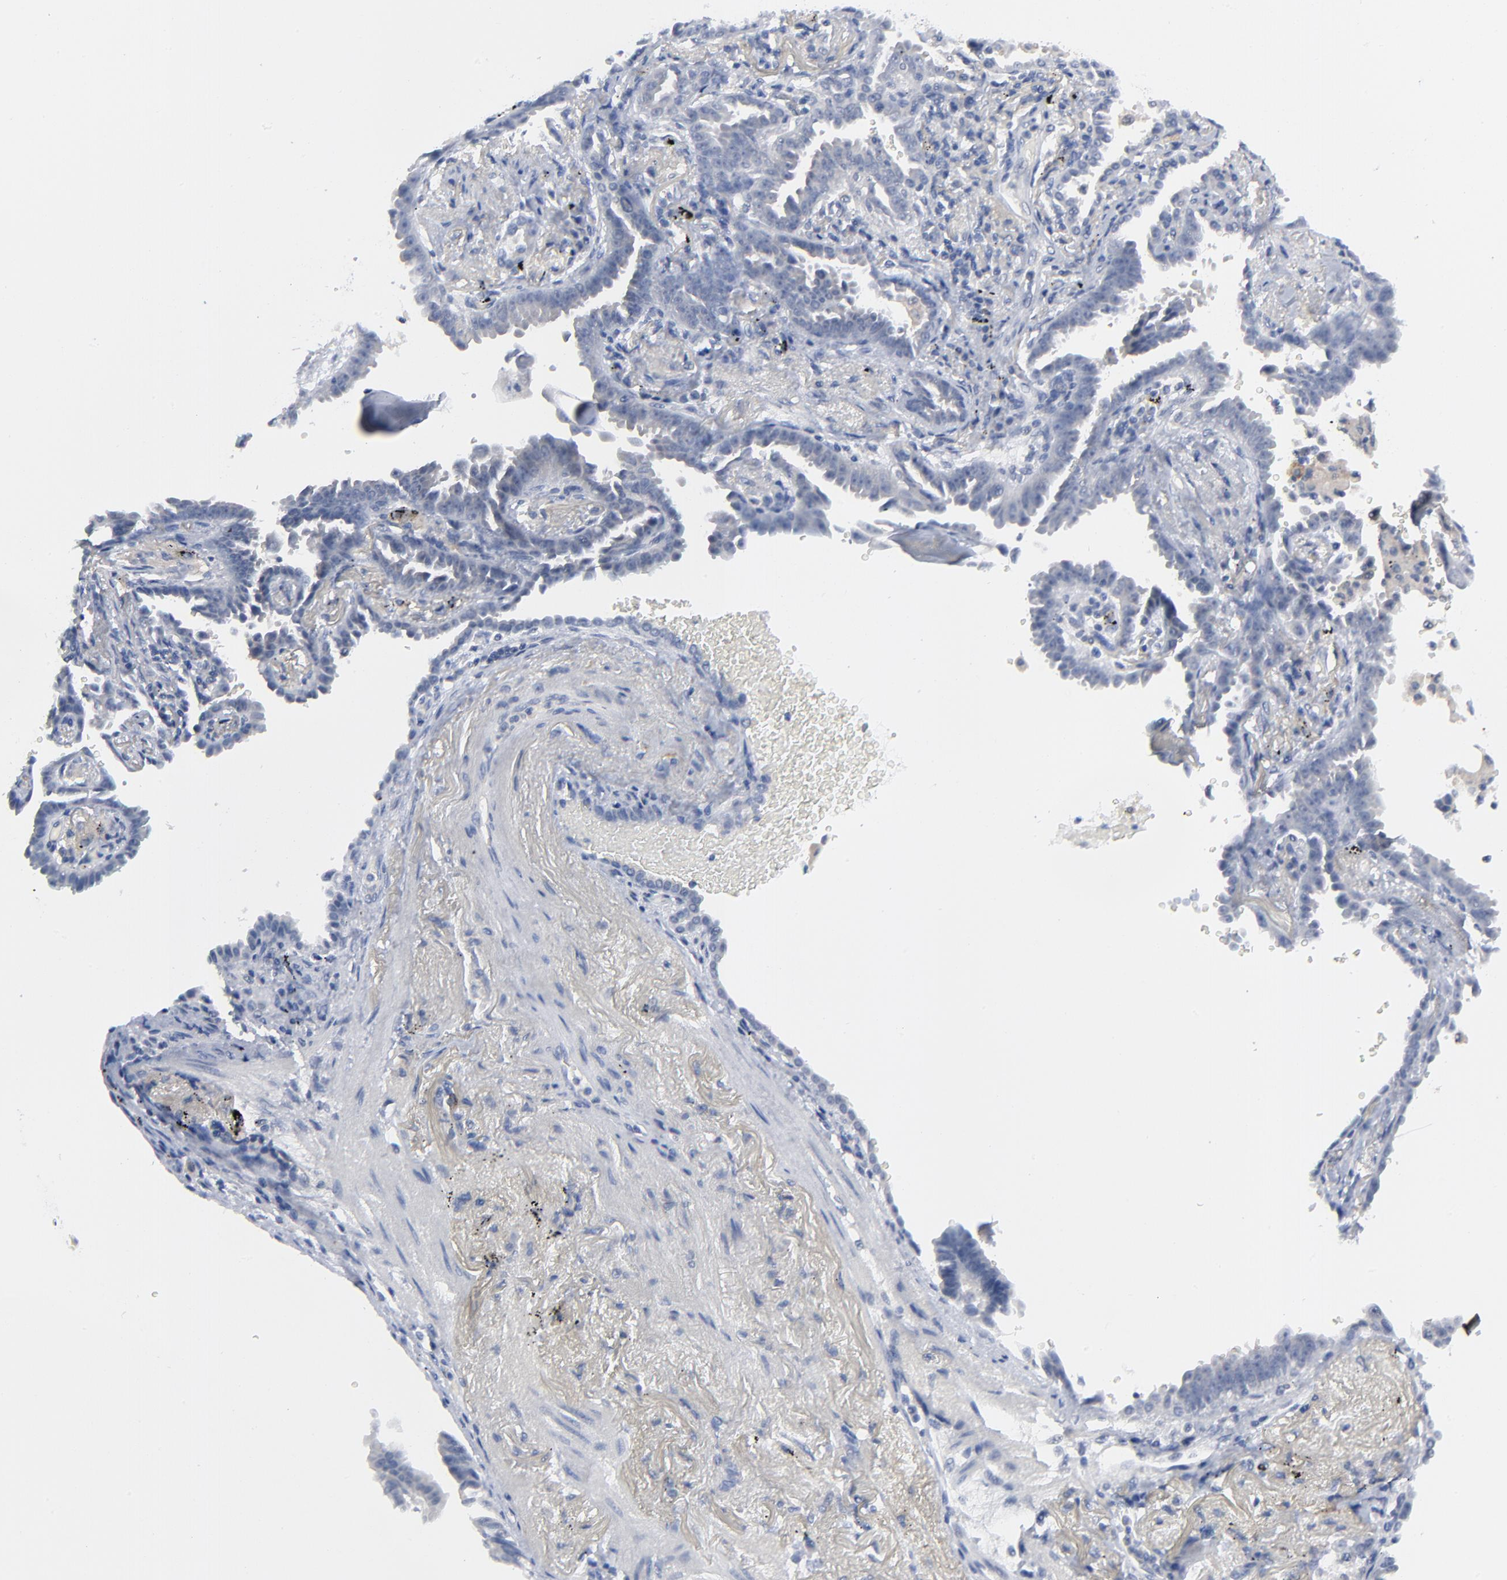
{"staining": {"intensity": "negative", "quantity": "none", "location": "none"}, "tissue": "lung cancer", "cell_type": "Tumor cells", "image_type": "cancer", "snomed": [{"axis": "morphology", "description": "Adenocarcinoma, NOS"}, {"axis": "topography", "description": "Lung"}], "caption": "High magnification brightfield microscopy of lung adenocarcinoma stained with DAB (brown) and counterstained with hematoxylin (blue): tumor cells show no significant positivity.", "gene": "CLEC4G", "patient": {"sex": "female", "age": 64}}